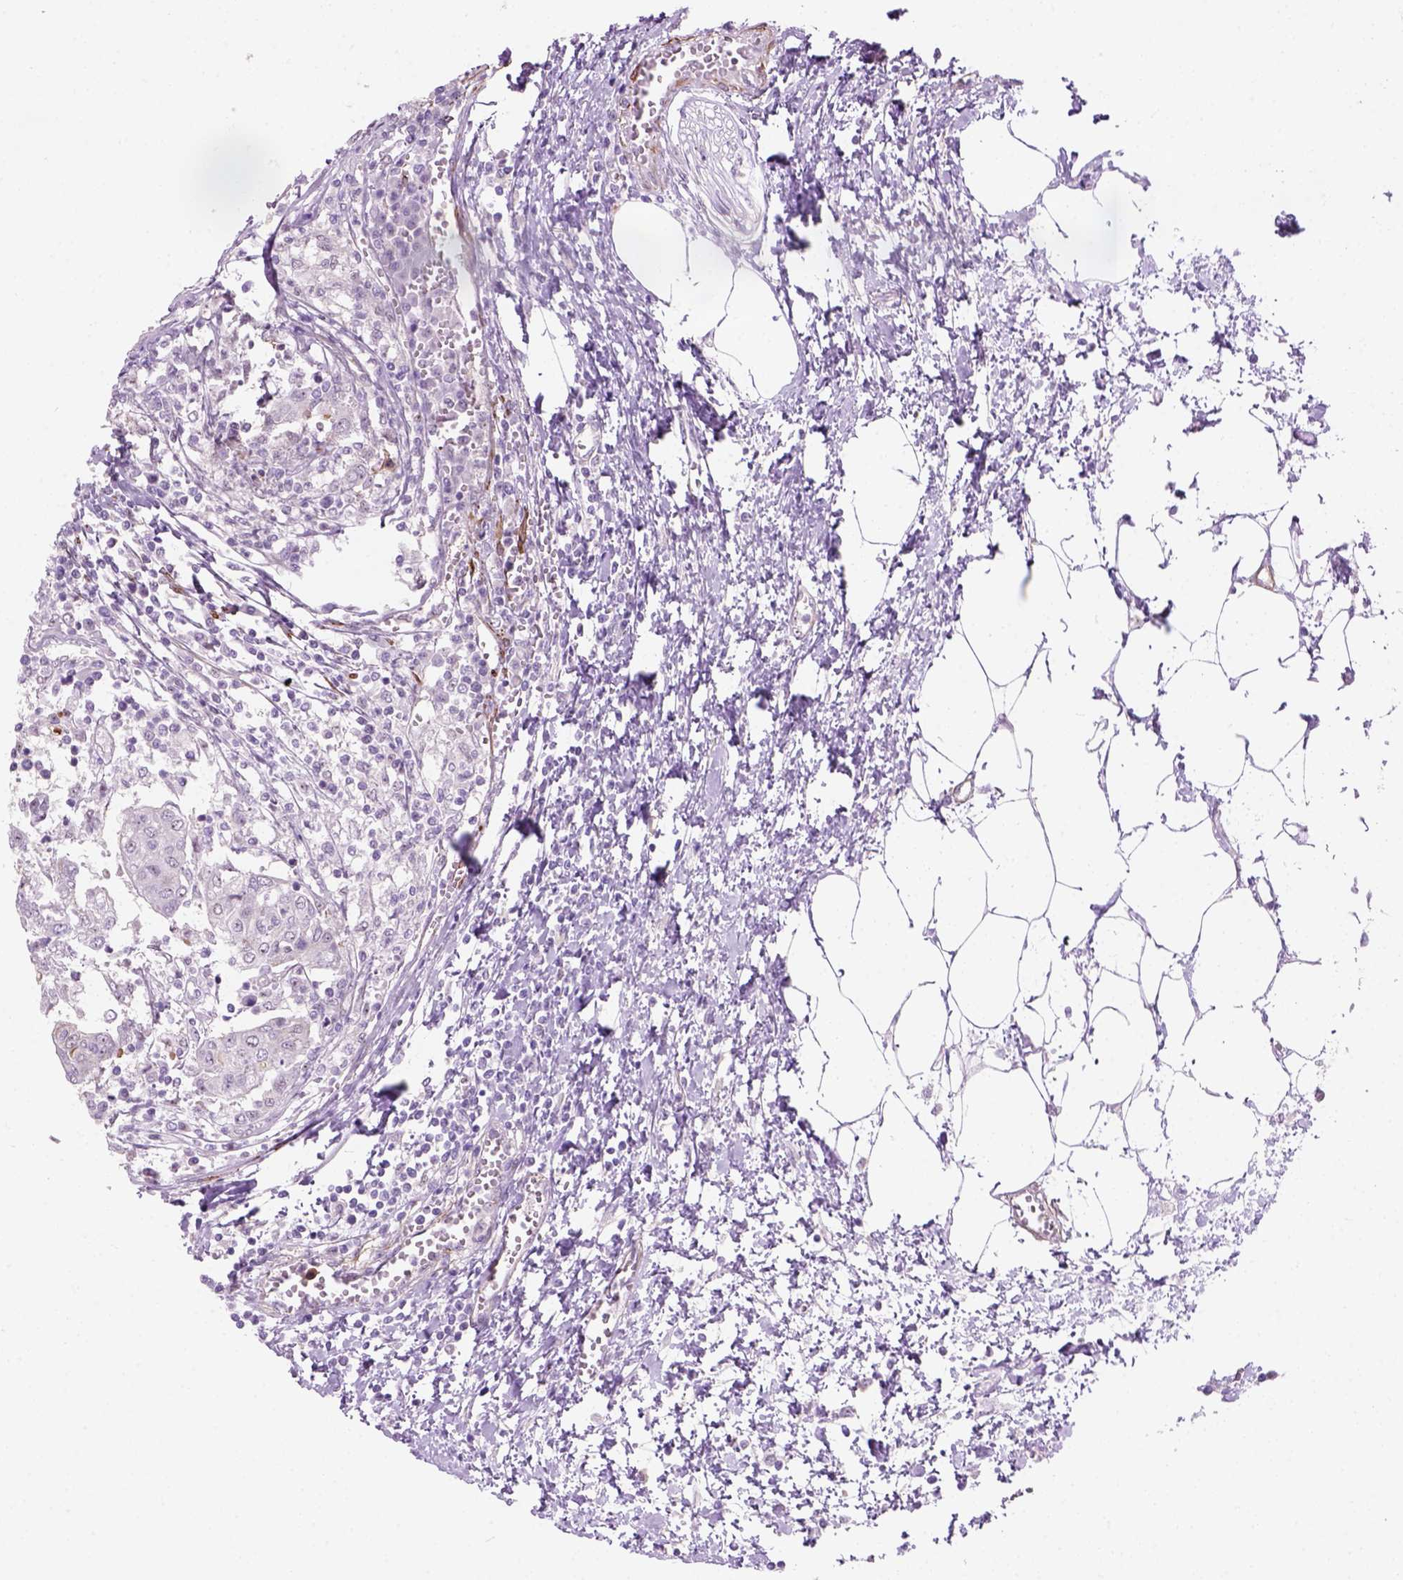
{"staining": {"intensity": "weak", "quantity": "25%-75%", "location": "nuclear"}, "tissue": "urothelial cancer", "cell_type": "Tumor cells", "image_type": "cancer", "snomed": [{"axis": "morphology", "description": "Urothelial carcinoma, High grade"}, {"axis": "topography", "description": "Urinary bladder"}], "caption": "Human urothelial cancer stained for a protein (brown) demonstrates weak nuclear positive expression in about 25%-75% of tumor cells.", "gene": "RRS1", "patient": {"sex": "female", "age": 85}}